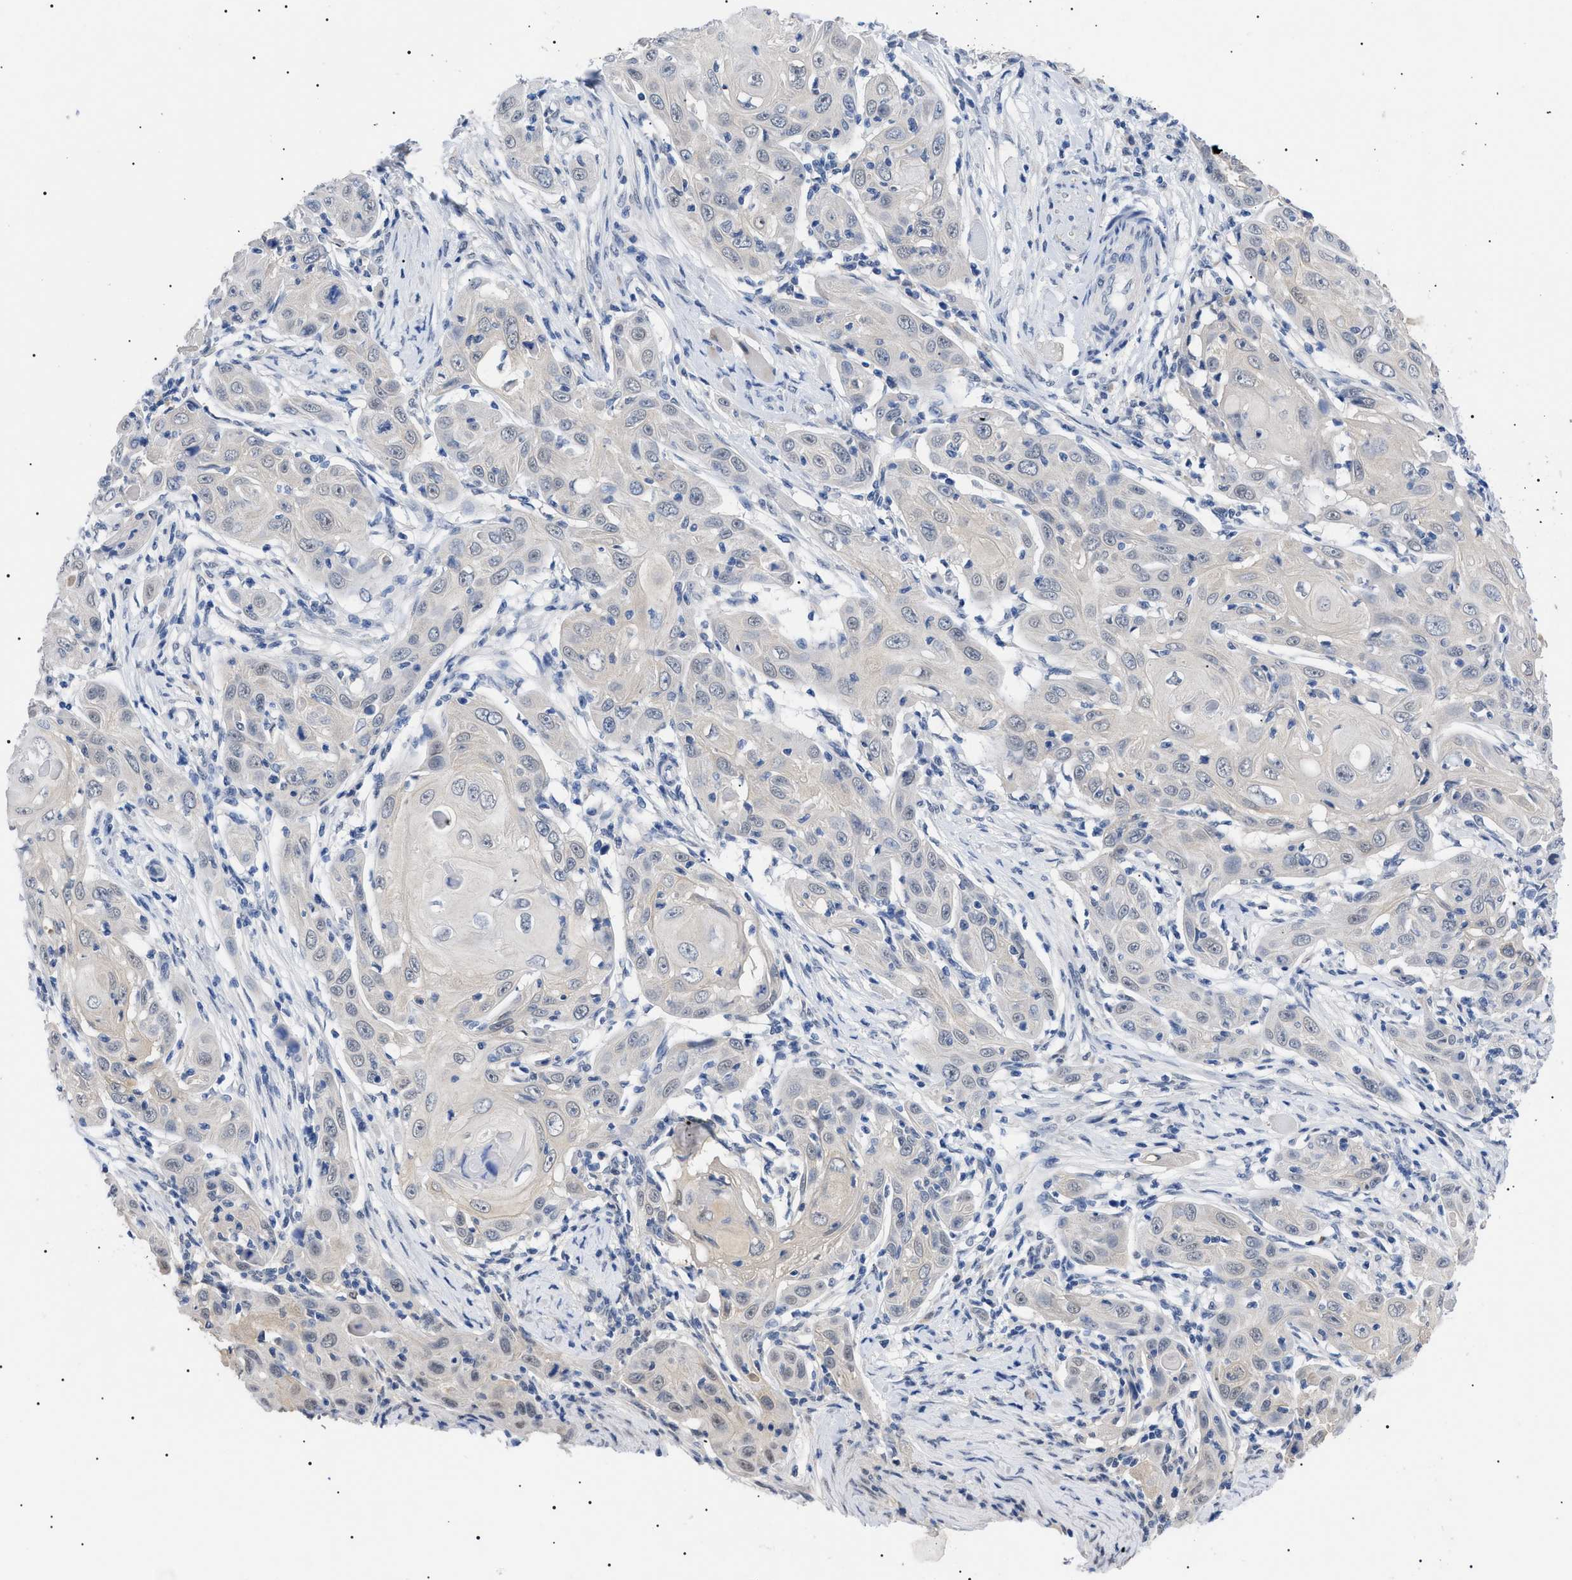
{"staining": {"intensity": "weak", "quantity": "<25%", "location": "cytoplasmic/membranous"}, "tissue": "skin cancer", "cell_type": "Tumor cells", "image_type": "cancer", "snomed": [{"axis": "morphology", "description": "Squamous cell carcinoma, NOS"}, {"axis": "topography", "description": "Skin"}], "caption": "Histopathology image shows no significant protein positivity in tumor cells of squamous cell carcinoma (skin).", "gene": "PRRT2", "patient": {"sex": "female", "age": 88}}